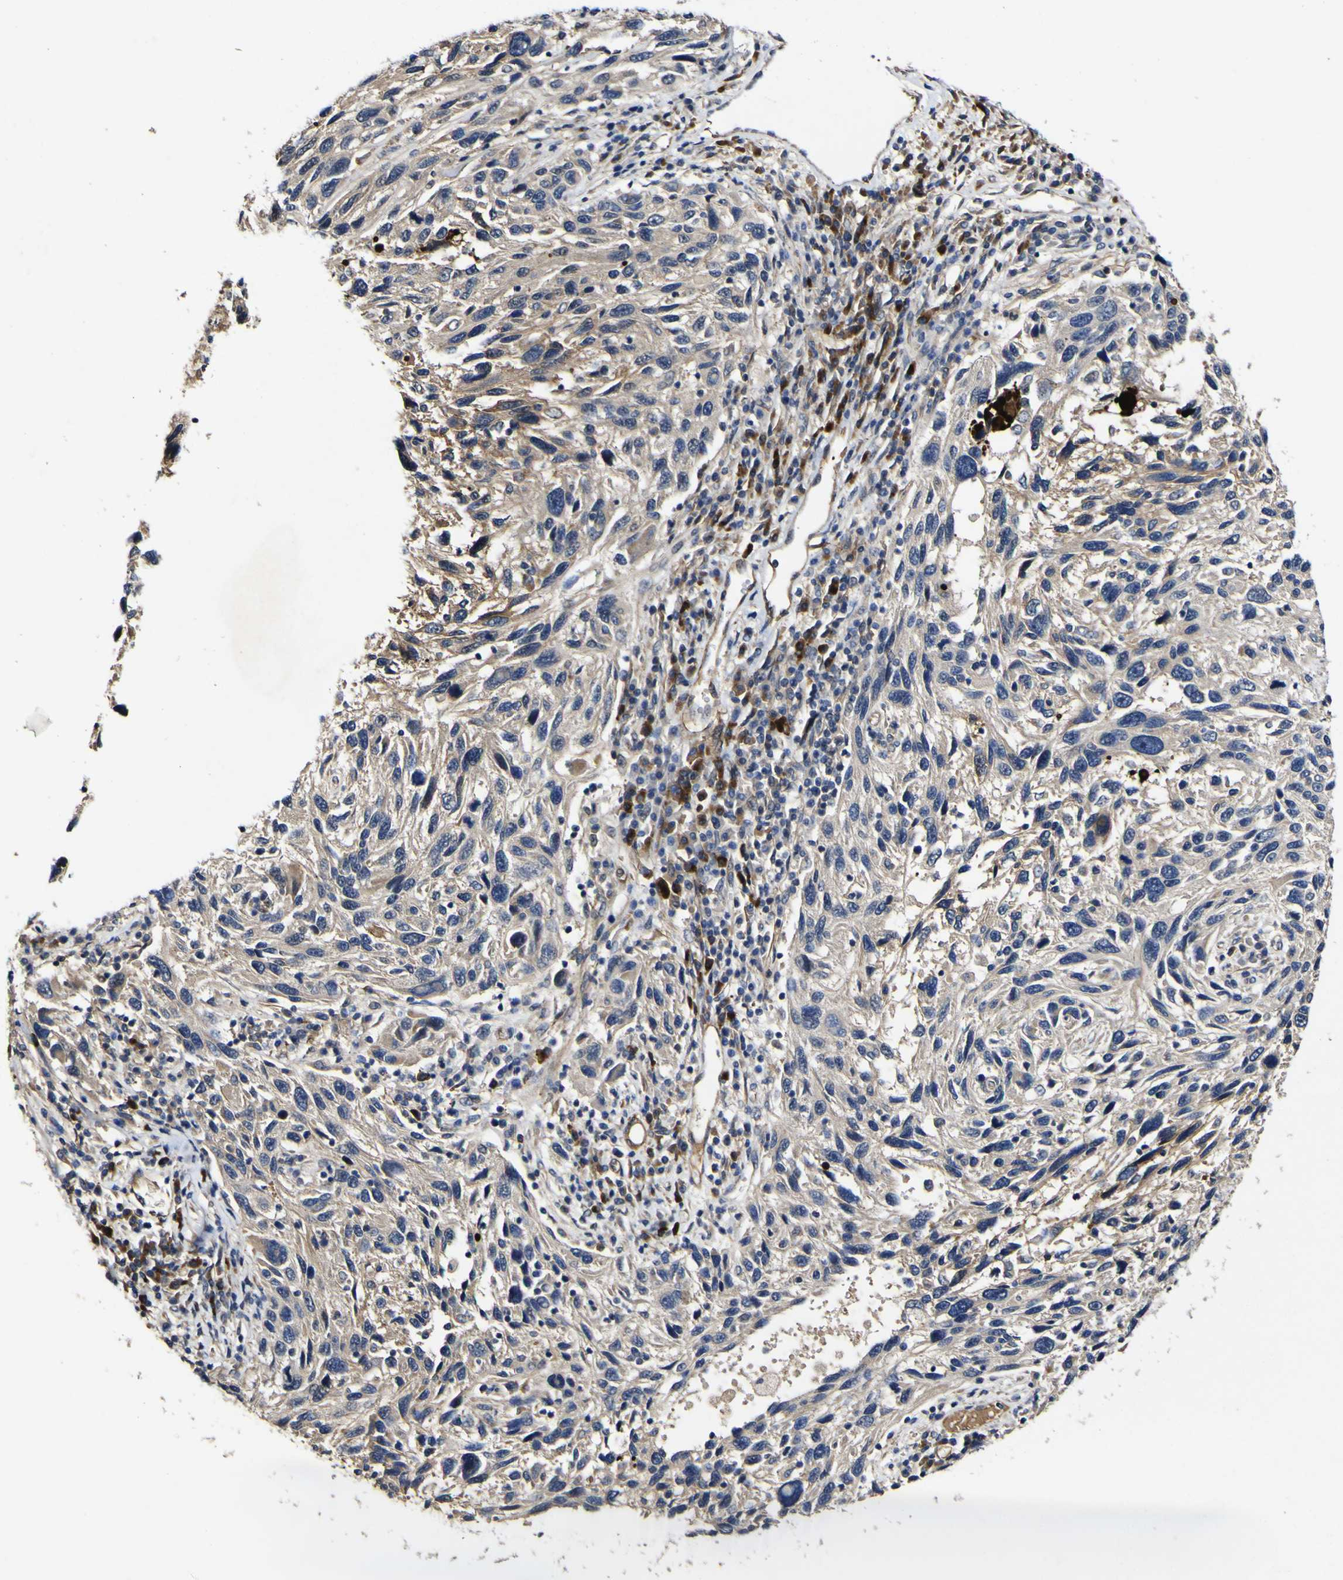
{"staining": {"intensity": "weak", "quantity": ">75%", "location": "cytoplasmic/membranous"}, "tissue": "melanoma", "cell_type": "Tumor cells", "image_type": "cancer", "snomed": [{"axis": "morphology", "description": "Malignant melanoma, NOS"}, {"axis": "topography", "description": "Skin"}], "caption": "Protein expression by immunohistochemistry demonstrates weak cytoplasmic/membranous expression in about >75% of tumor cells in malignant melanoma. The staining was performed using DAB (3,3'-diaminobenzidine) to visualize the protein expression in brown, while the nuclei were stained in blue with hematoxylin (Magnification: 20x).", "gene": "CCL2", "patient": {"sex": "male", "age": 53}}